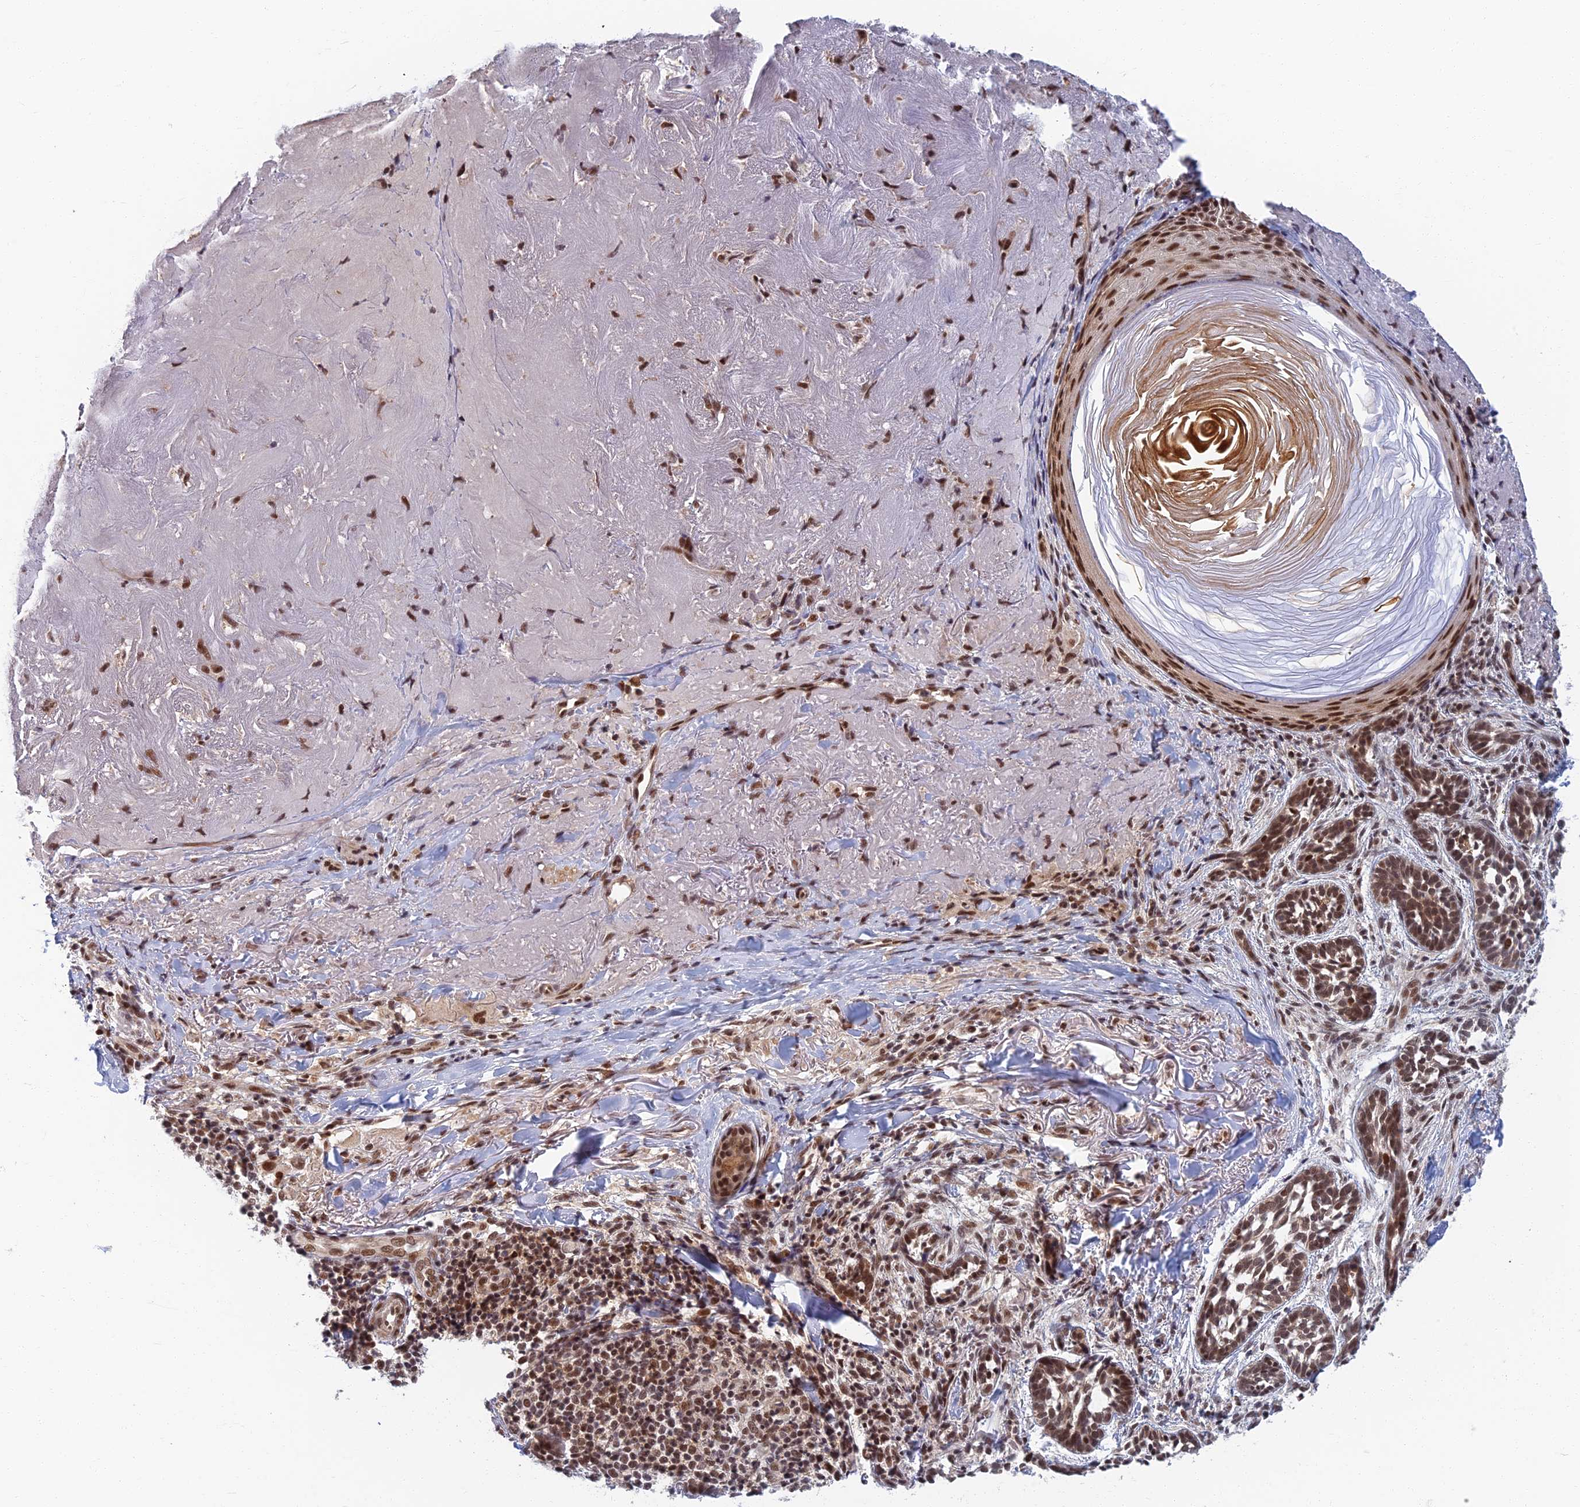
{"staining": {"intensity": "moderate", "quantity": ">75%", "location": "nuclear"}, "tissue": "skin cancer", "cell_type": "Tumor cells", "image_type": "cancer", "snomed": [{"axis": "morphology", "description": "Basal cell carcinoma"}, {"axis": "topography", "description": "Skin"}], "caption": "Immunohistochemistry (IHC) of skin cancer (basal cell carcinoma) reveals medium levels of moderate nuclear staining in about >75% of tumor cells.", "gene": "TCEA2", "patient": {"sex": "male", "age": 71}}